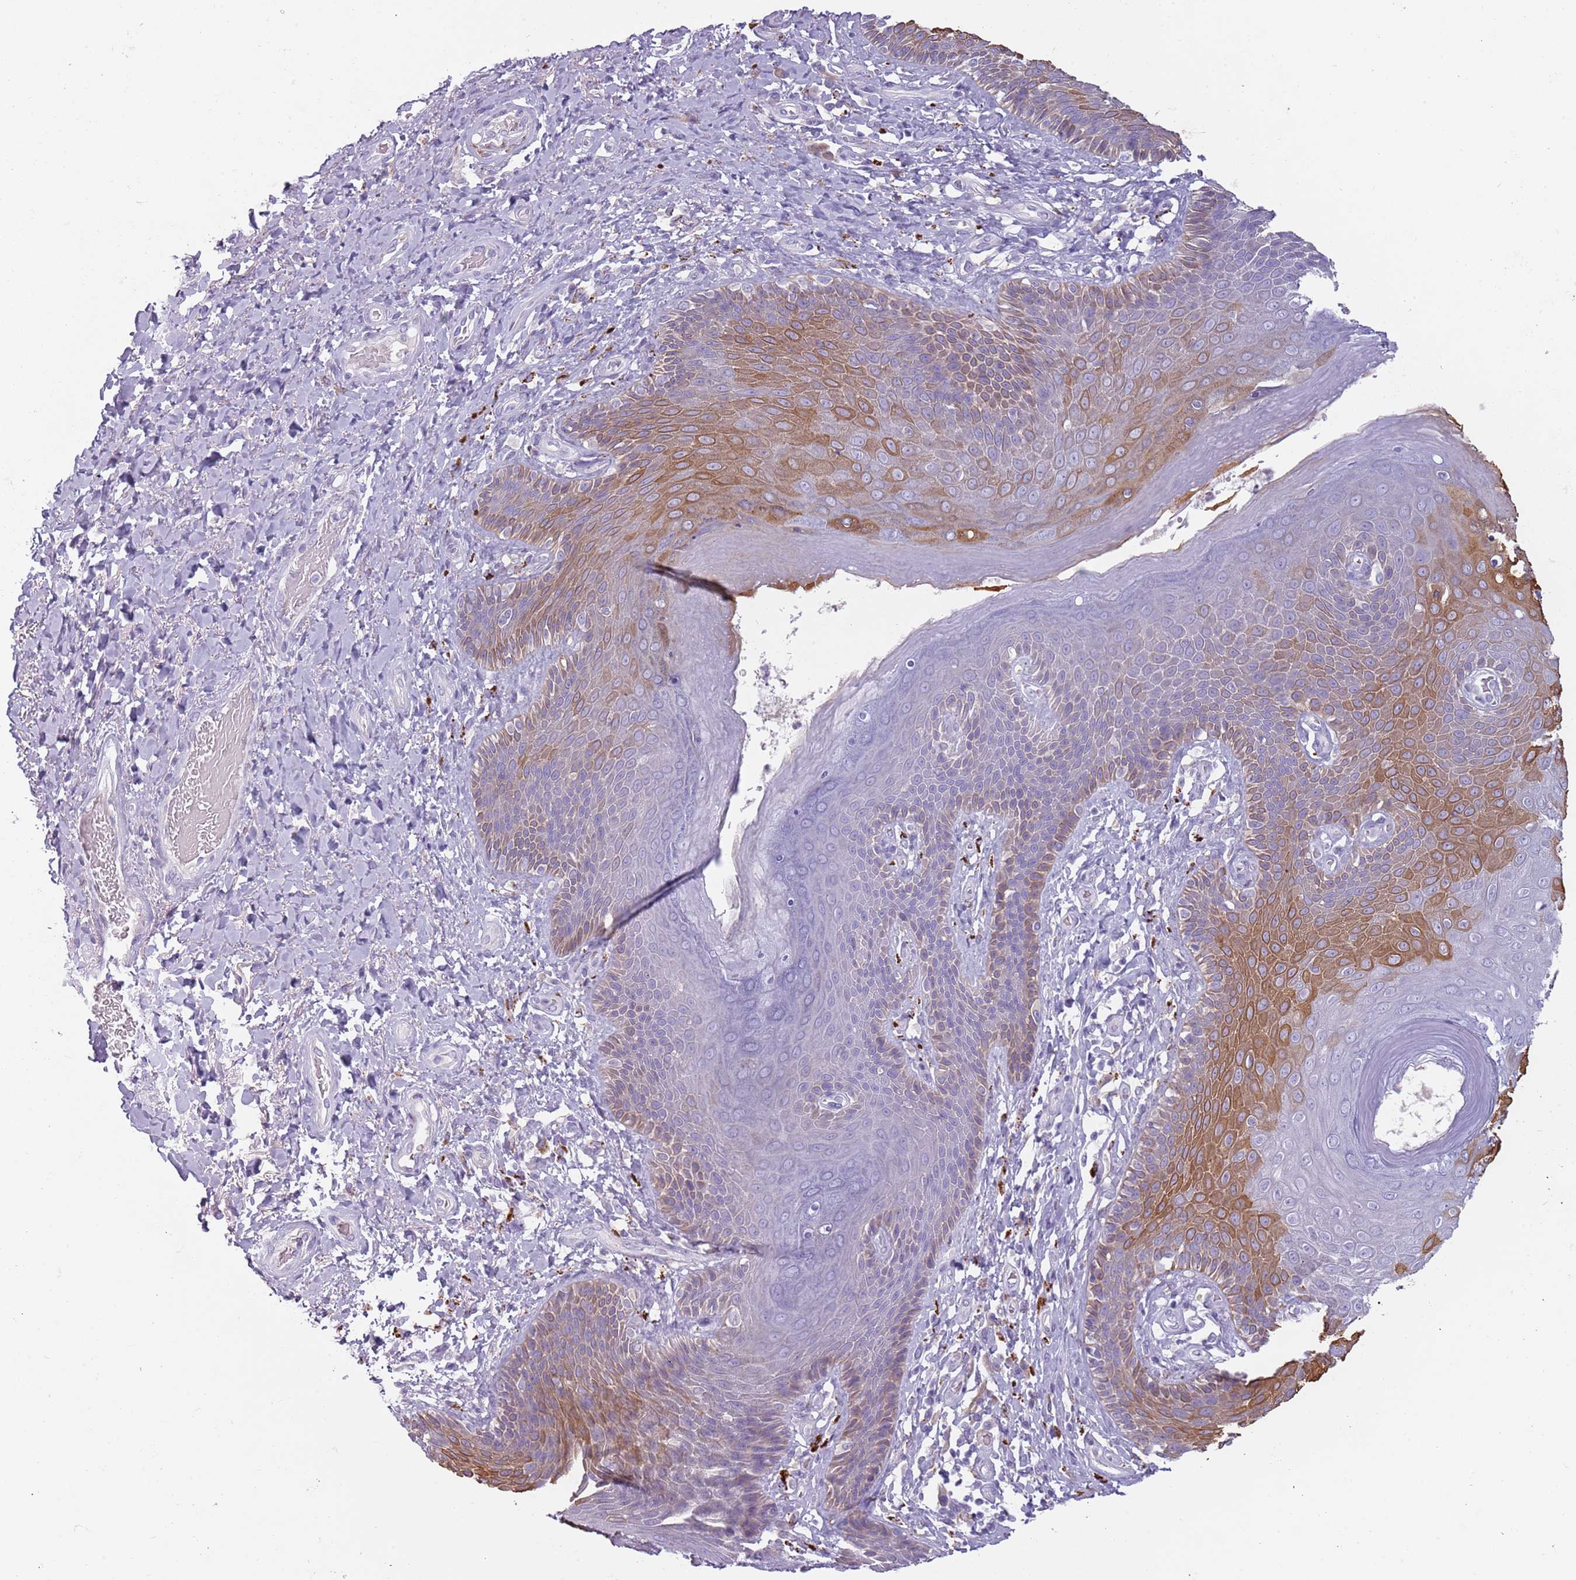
{"staining": {"intensity": "moderate", "quantity": "25%-75%", "location": "cytoplasmic/membranous"}, "tissue": "skin", "cell_type": "Epidermal cells", "image_type": "normal", "snomed": [{"axis": "morphology", "description": "Normal tissue, NOS"}, {"axis": "topography", "description": "Anal"}], "caption": "An image of human skin stained for a protein shows moderate cytoplasmic/membranous brown staining in epidermal cells. The protein of interest is stained brown, and the nuclei are stained in blue (DAB (3,3'-diaminobenzidine) IHC with brightfield microscopy, high magnification).", "gene": "NWD2", "patient": {"sex": "female", "age": 89}}